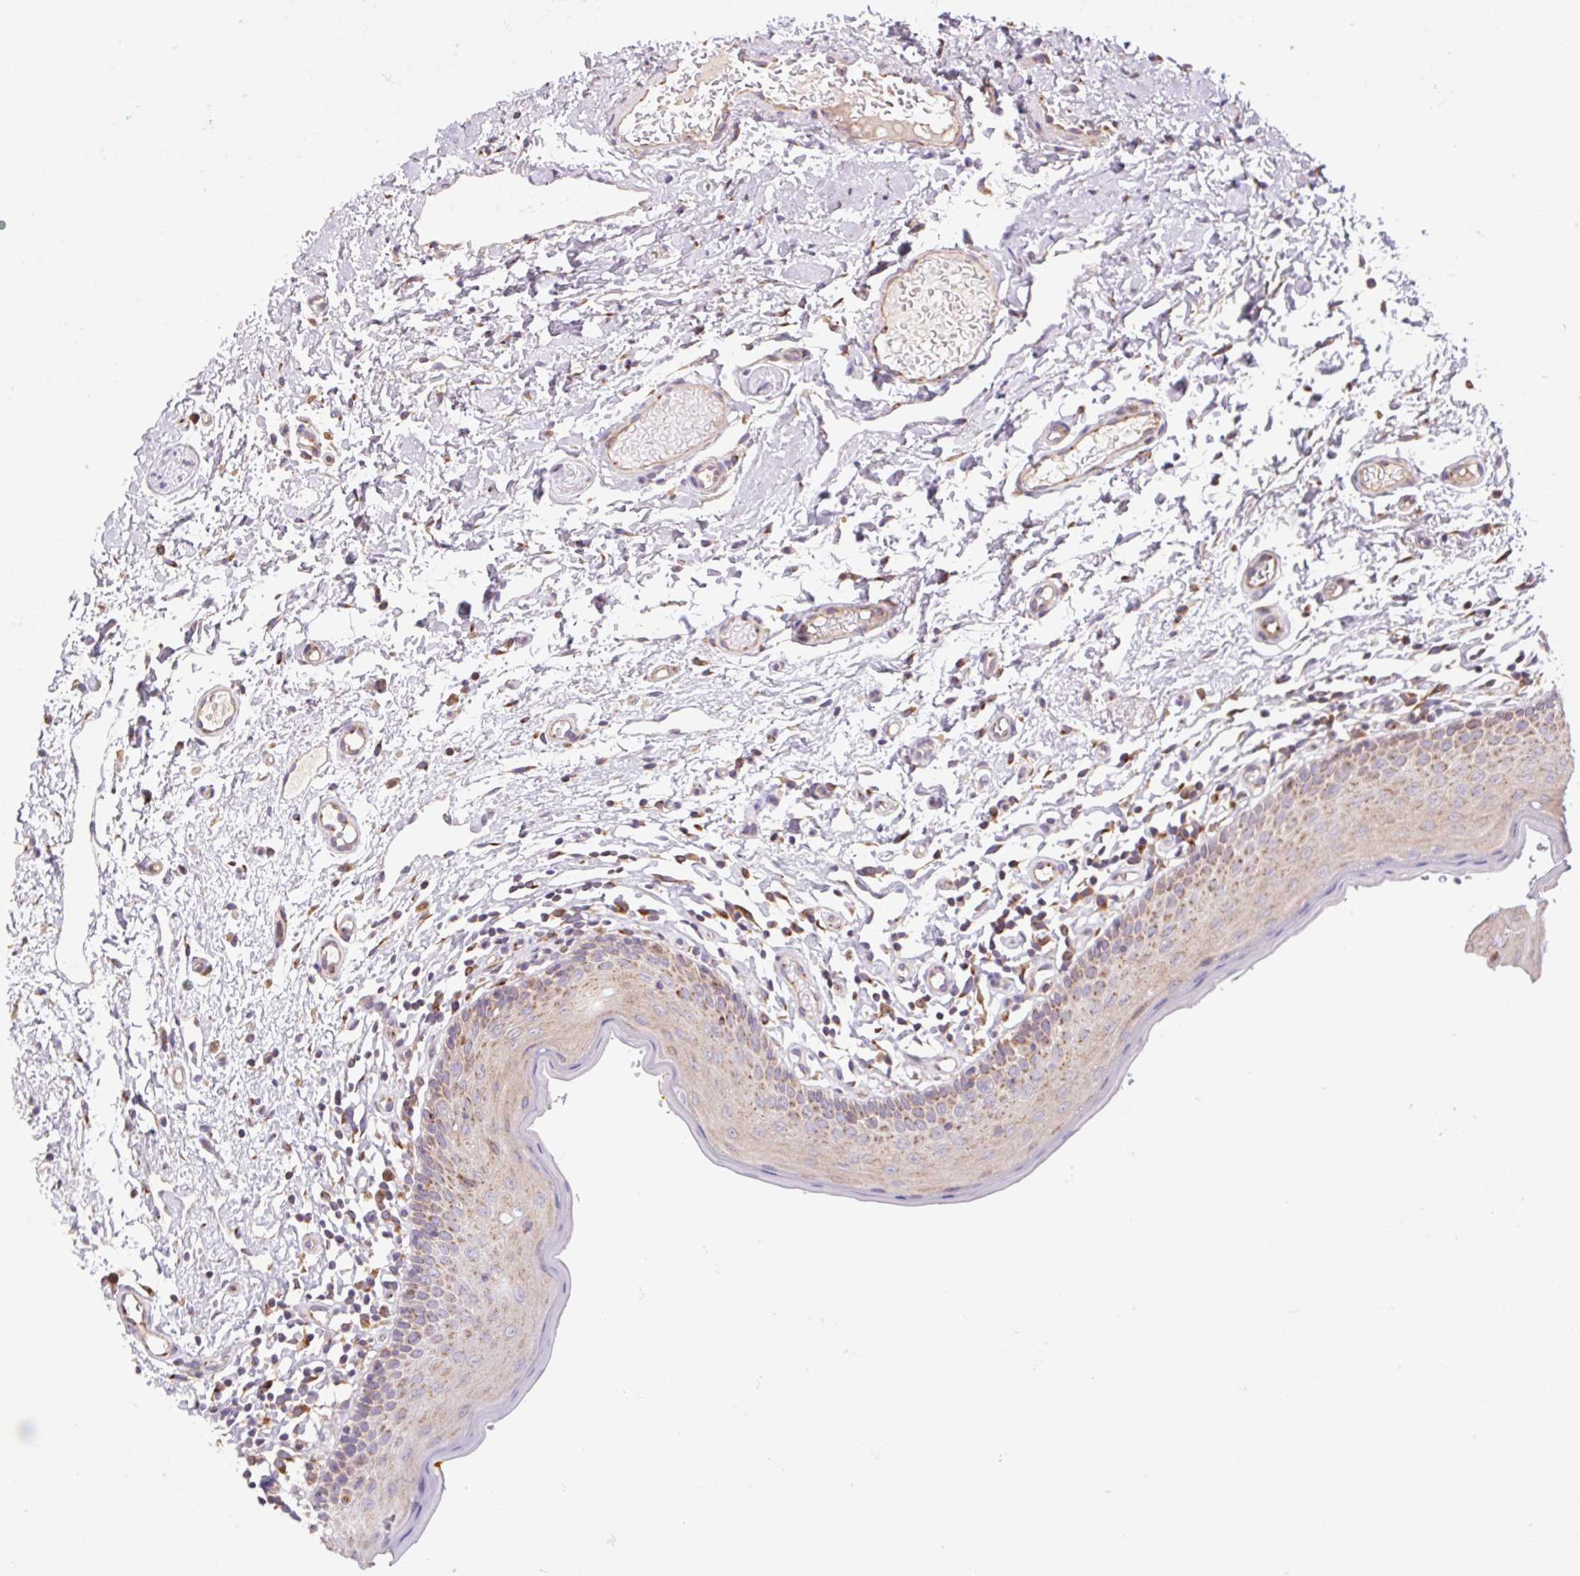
{"staining": {"intensity": "moderate", "quantity": "25%-75%", "location": "cytoplasmic/membranous"}, "tissue": "oral mucosa", "cell_type": "Squamous epithelial cells", "image_type": "normal", "snomed": [{"axis": "morphology", "description": "Normal tissue, NOS"}, {"axis": "topography", "description": "Oral tissue"}, {"axis": "topography", "description": "Tounge, NOS"}], "caption": "This photomicrograph shows IHC staining of unremarkable oral mucosa, with medium moderate cytoplasmic/membranous expression in about 25%-75% of squamous epithelial cells.", "gene": "KLHL20", "patient": {"sex": "female", "age": 58}}